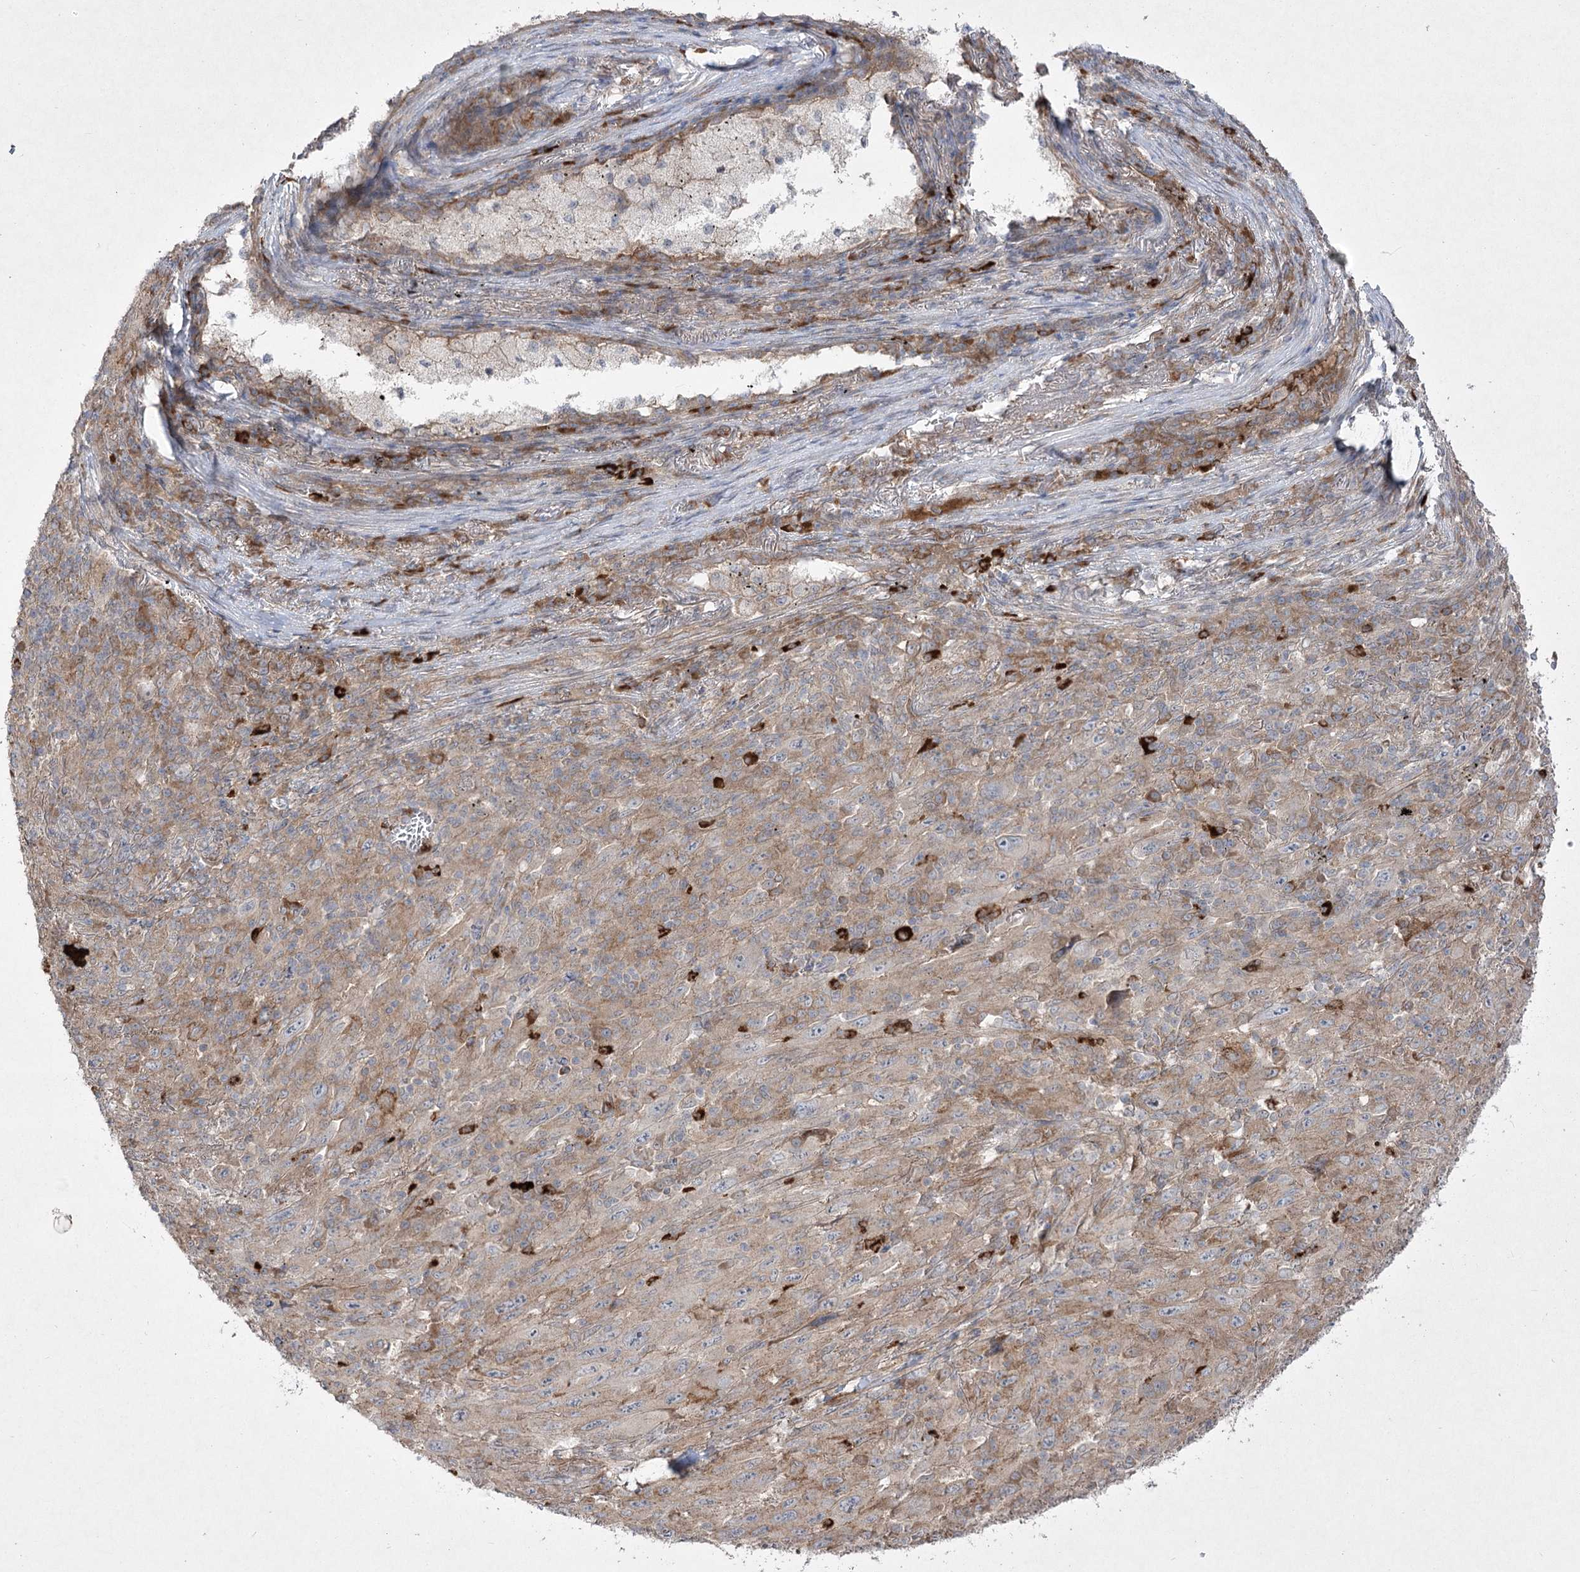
{"staining": {"intensity": "weak", "quantity": ">75%", "location": "cytoplasmic/membranous"}, "tissue": "melanoma", "cell_type": "Tumor cells", "image_type": "cancer", "snomed": [{"axis": "morphology", "description": "Malignant melanoma, Metastatic site"}, {"axis": "topography", "description": "Skin"}], "caption": "Protein staining of malignant melanoma (metastatic site) tissue demonstrates weak cytoplasmic/membranous staining in about >75% of tumor cells.", "gene": "PLEKHA5", "patient": {"sex": "female", "age": 56}}